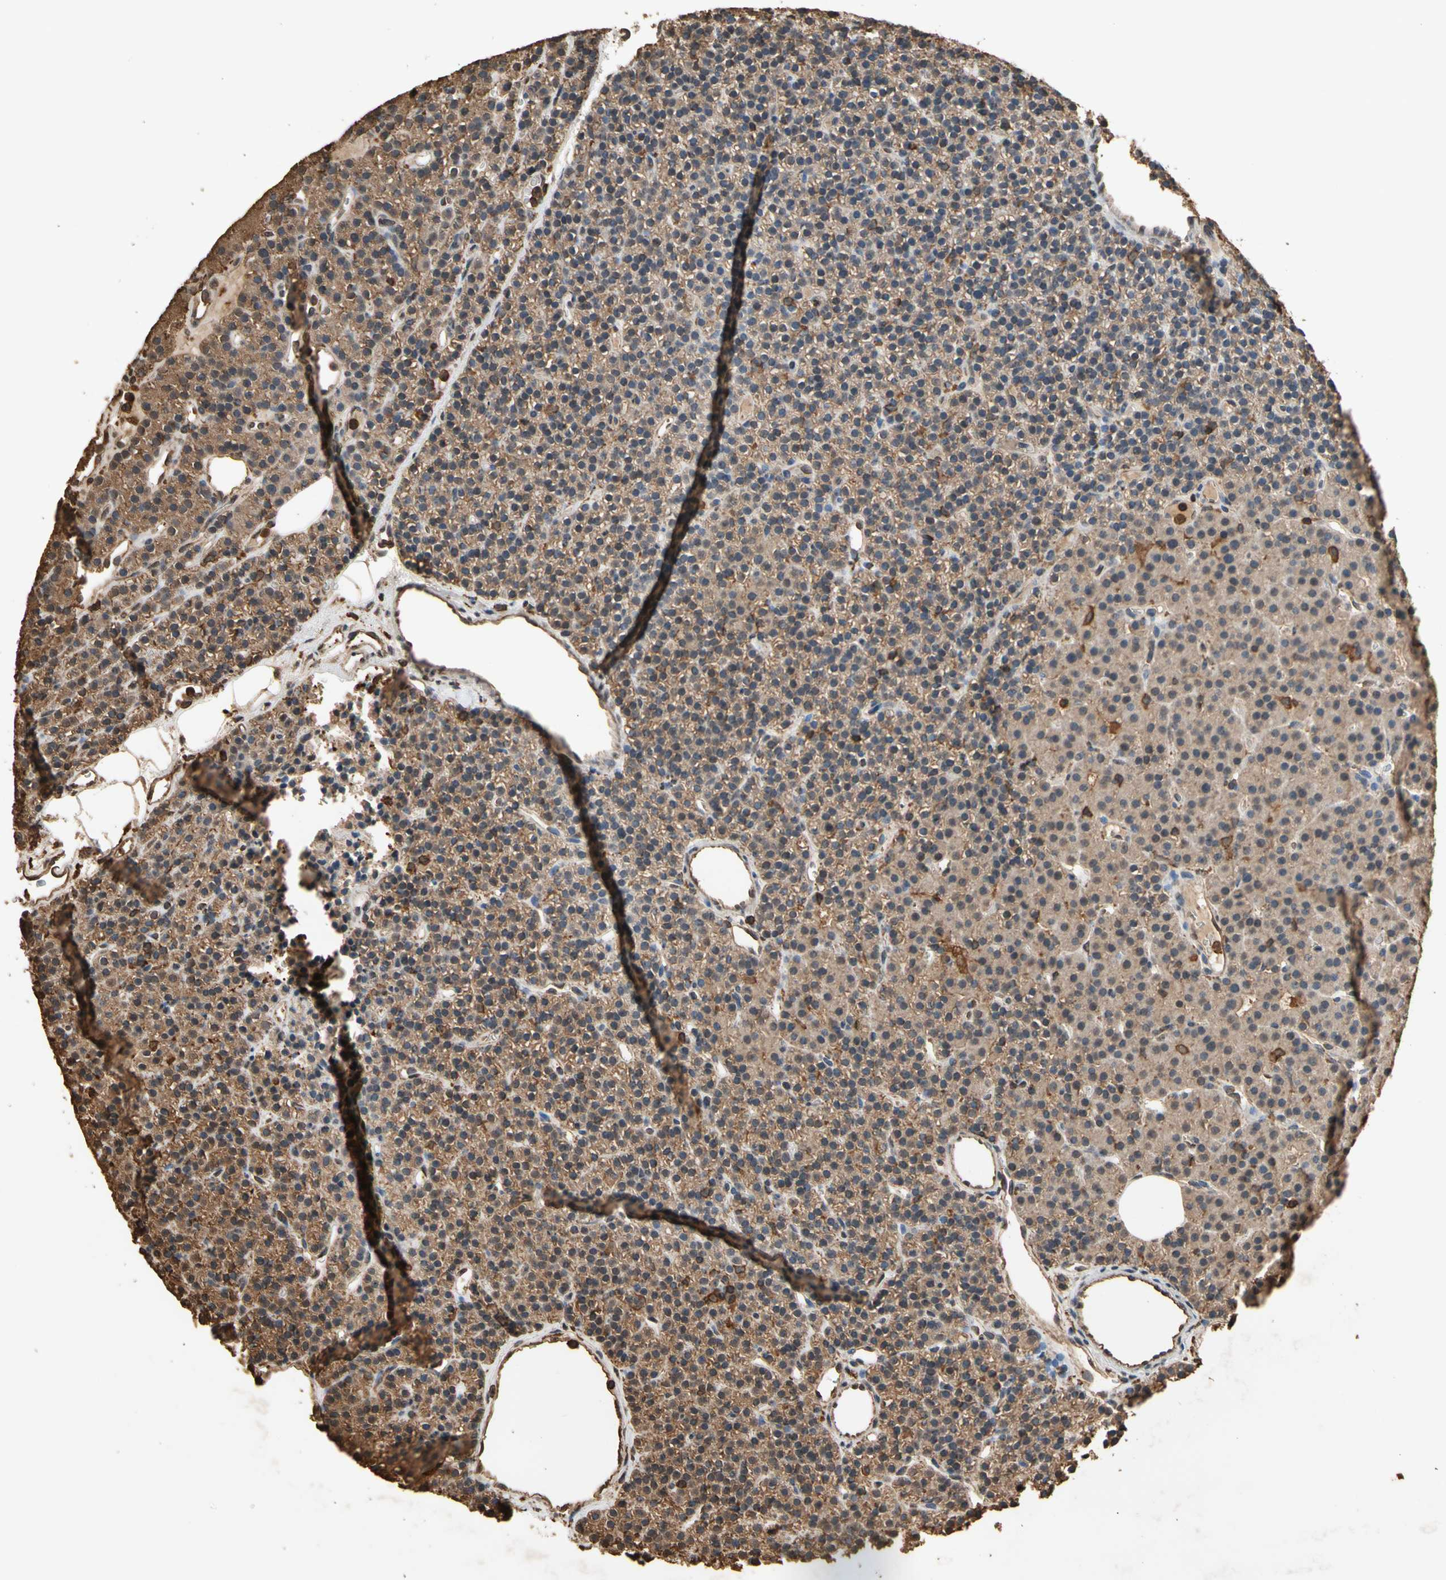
{"staining": {"intensity": "moderate", "quantity": ">75%", "location": "cytoplasmic/membranous"}, "tissue": "parathyroid gland", "cell_type": "Glandular cells", "image_type": "normal", "snomed": [{"axis": "morphology", "description": "Normal tissue, NOS"}, {"axis": "morphology", "description": "Hyperplasia, NOS"}, {"axis": "topography", "description": "Parathyroid gland"}], "caption": "Immunohistochemical staining of normal parathyroid gland exhibits >75% levels of moderate cytoplasmic/membranous protein positivity in about >75% of glandular cells. (IHC, brightfield microscopy, high magnification).", "gene": "TNFSF13B", "patient": {"sex": "male", "age": 44}}